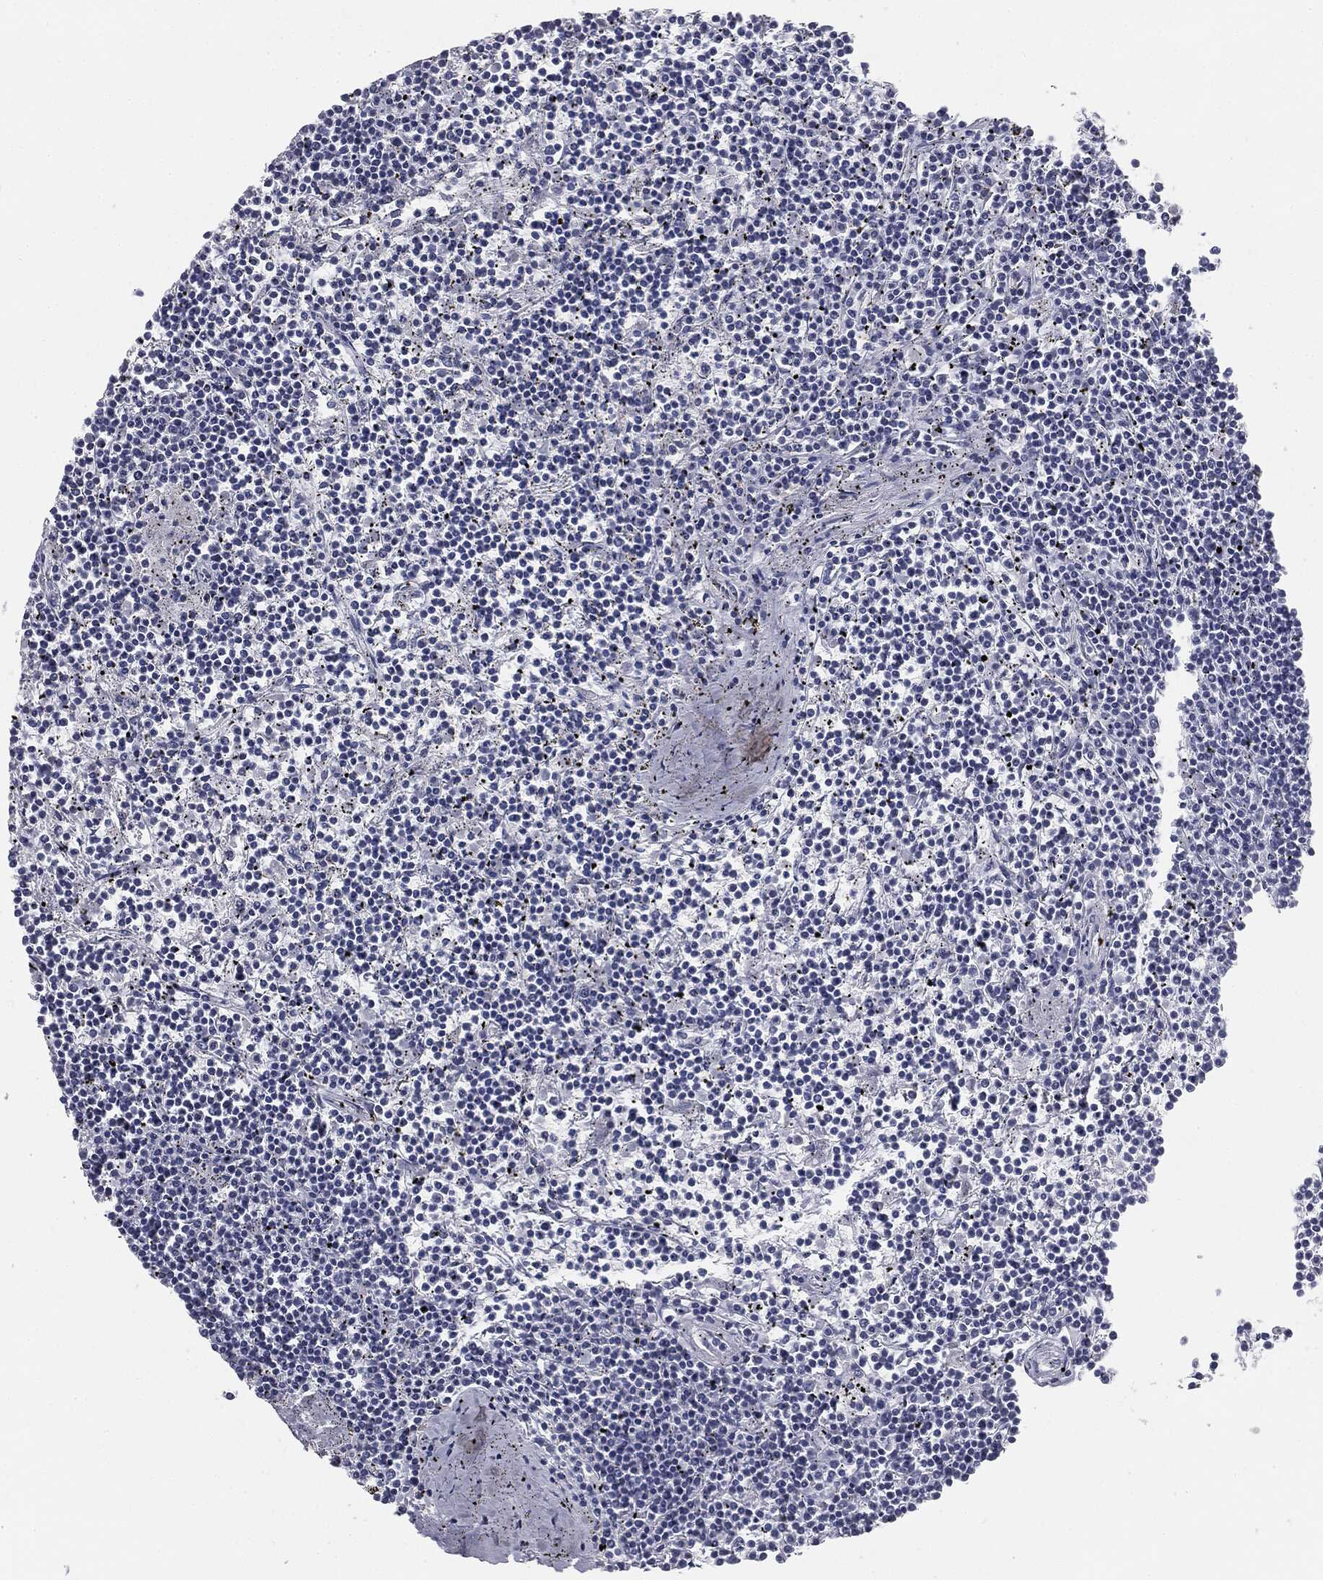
{"staining": {"intensity": "negative", "quantity": "none", "location": "none"}, "tissue": "lymphoma", "cell_type": "Tumor cells", "image_type": "cancer", "snomed": [{"axis": "morphology", "description": "Malignant lymphoma, non-Hodgkin's type, Low grade"}, {"axis": "topography", "description": "Spleen"}], "caption": "Immunohistochemistry (IHC) of lymphoma demonstrates no expression in tumor cells. (Brightfield microscopy of DAB (3,3'-diaminobenzidine) immunohistochemistry (IHC) at high magnification).", "gene": "ALDOB", "patient": {"sex": "female", "age": 19}}